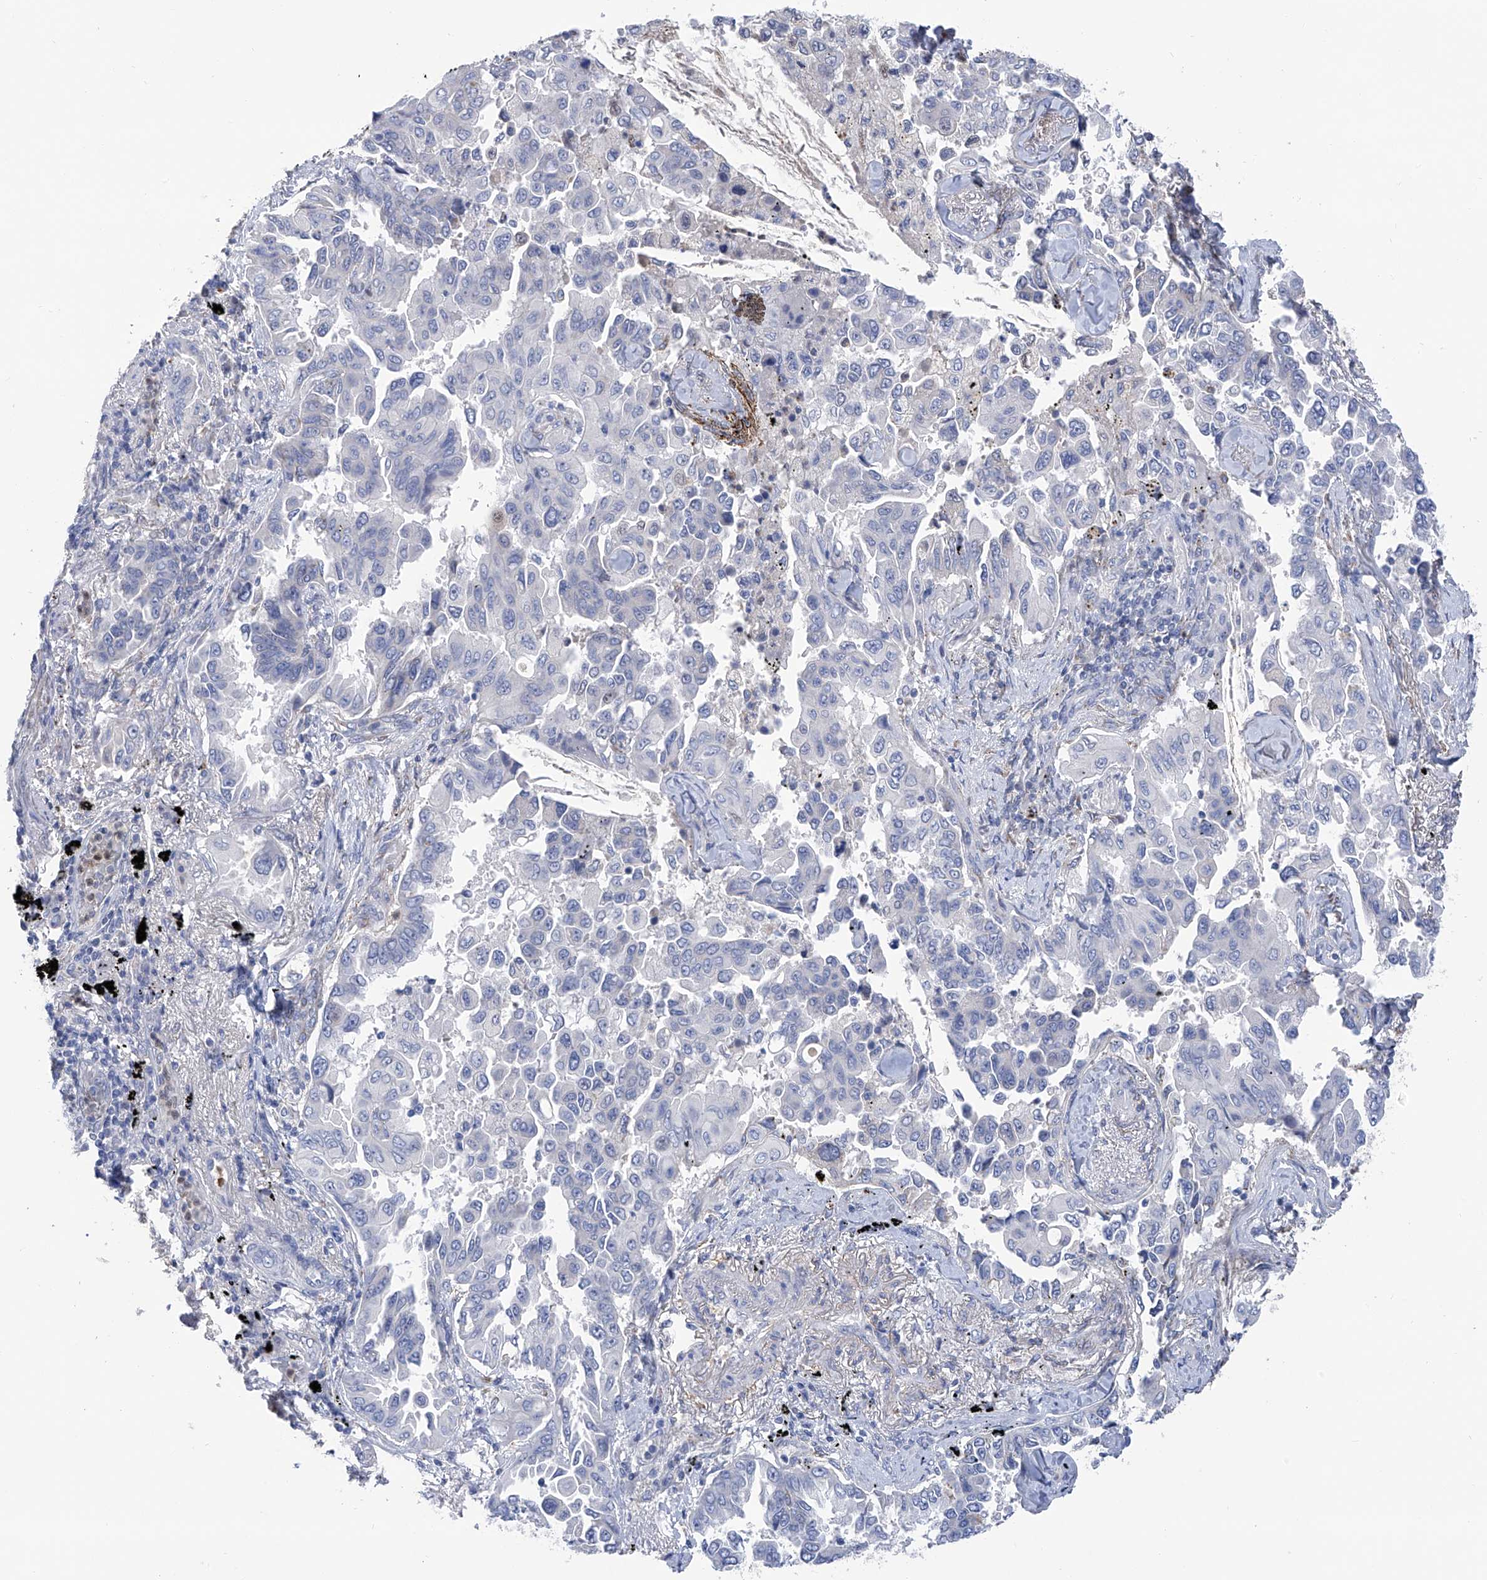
{"staining": {"intensity": "negative", "quantity": "none", "location": "none"}, "tissue": "lung cancer", "cell_type": "Tumor cells", "image_type": "cancer", "snomed": [{"axis": "morphology", "description": "Adenocarcinoma, NOS"}, {"axis": "topography", "description": "Lung"}], "caption": "High magnification brightfield microscopy of adenocarcinoma (lung) stained with DAB (3,3'-diaminobenzidine) (brown) and counterstained with hematoxylin (blue): tumor cells show no significant expression. (DAB (3,3'-diaminobenzidine) IHC with hematoxylin counter stain).", "gene": "PHF20", "patient": {"sex": "female", "age": 67}}